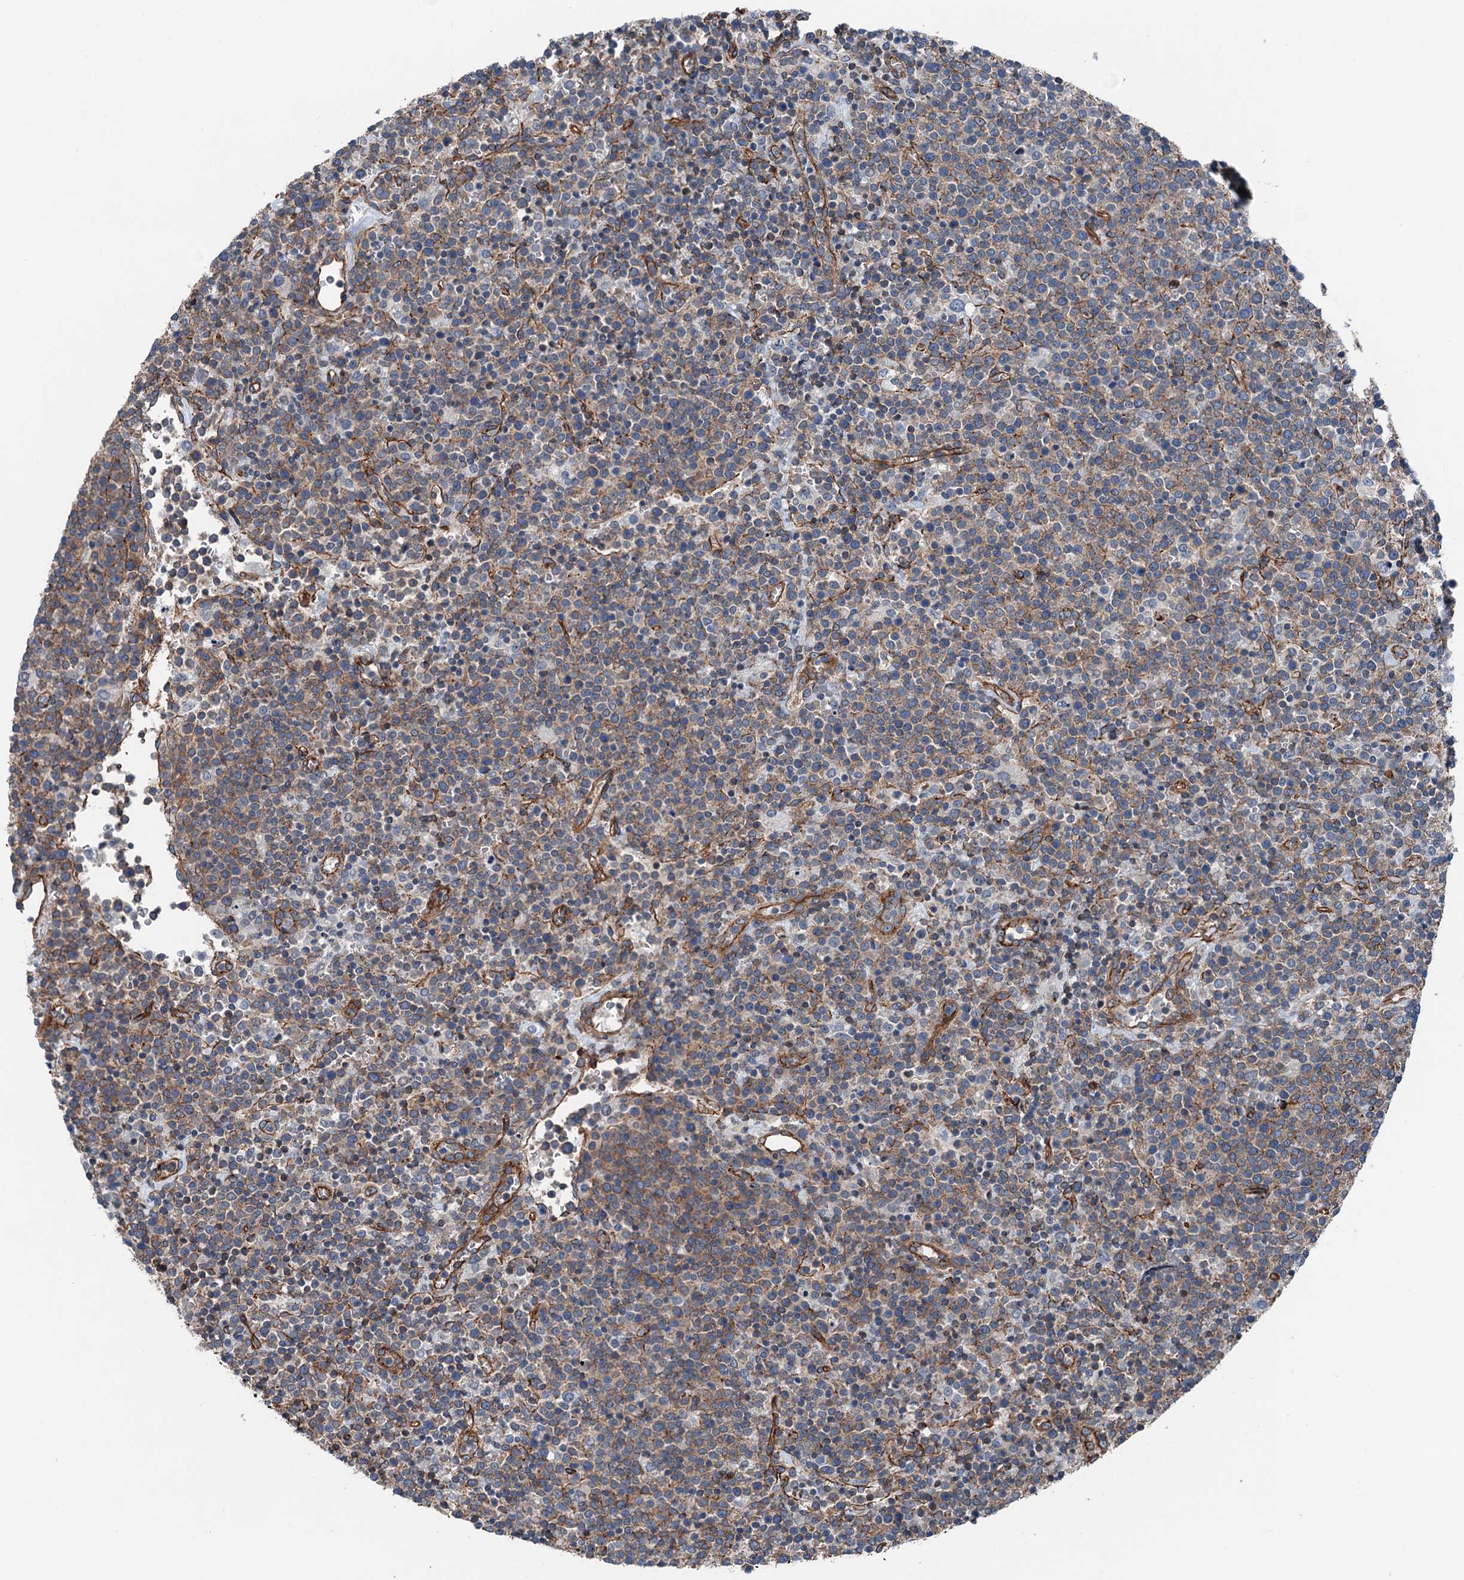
{"staining": {"intensity": "moderate", "quantity": "25%-75%", "location": "cytoplasmic/membranous"}, "tissue": "lymphoma", "cell_type": "Tumor cells", "image_type": "cancer", "snomed": [{"axis": "morphology", "description": "Malignant lymphoma, non-Hodgkin's type, High grade"}, {"axis": "topography", "description": "Lymph node"}], "caption": "Lymphoma stained for a protein (brown) exhibits moderate cytoplasmic/membranous positive staining in about 25%-75% of tumor cells.", "gene": "NMRAL1", "patient": {"sex": "male", "age": 61}}